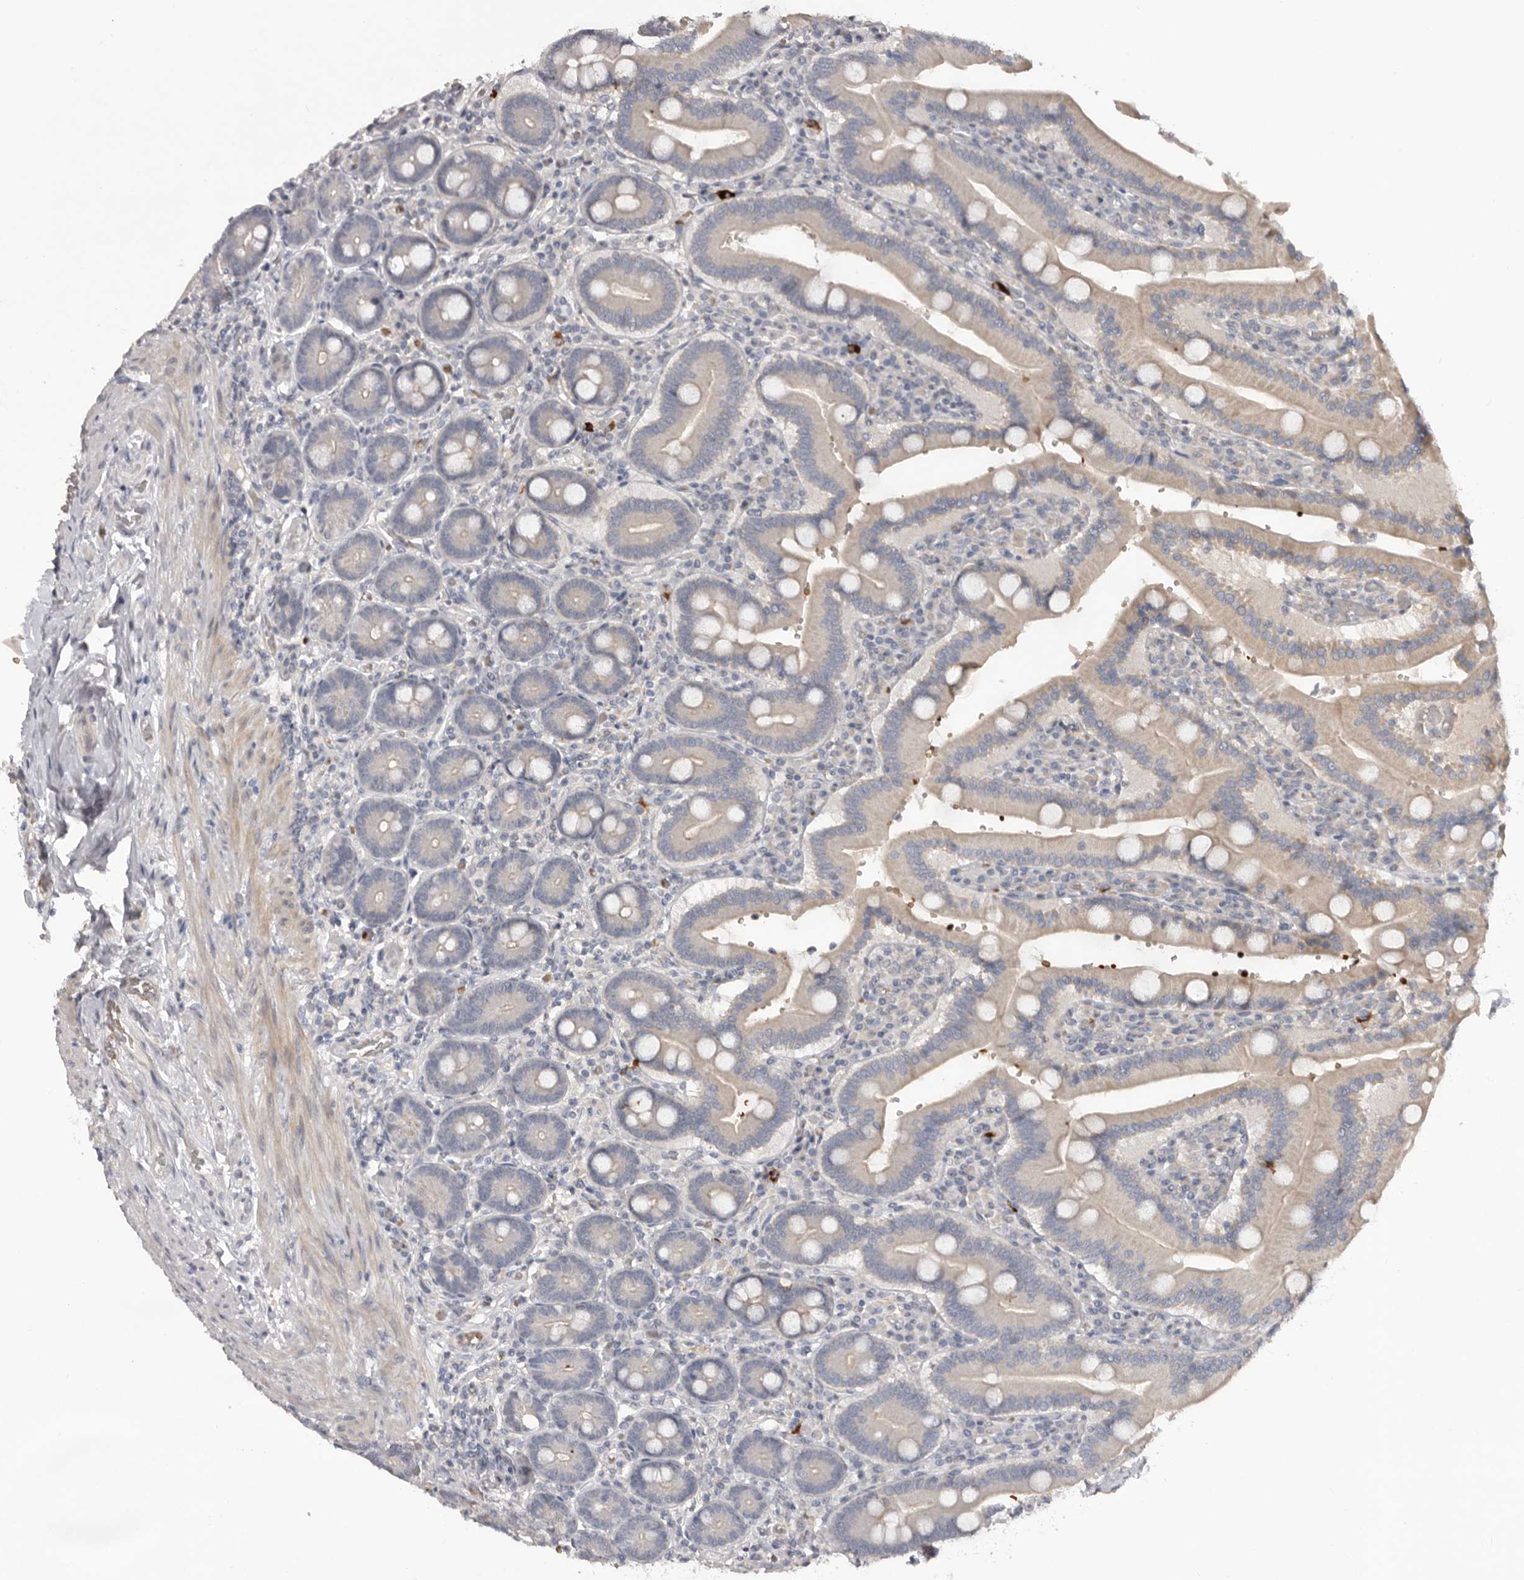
{"staining": {"intensity": "weak", "quantity": "<25%", "location": "cytoplasmic/membranous"}, "tissue": "duodenum", "cell_type": "Glandular cells", "image_type": "normal", "snomed": [{"axis": "morphology", "description": "Normal tissue, NOS"}, {"axis": "topography", "description": "Duodenum"}], "caption": "High power microscopy image of an immunohistochemistry micrograph of benign duodenum, revealing no significant staining in glandular cells. (Stains: DAB (3,3'-diaminobenzidine) immunohistochemistry with hematoxylin counter stain, Microscopy: brightfield microscopy at high magnification).", "gene": "TNR", "patient": {"sex": "female", "age": 62}}